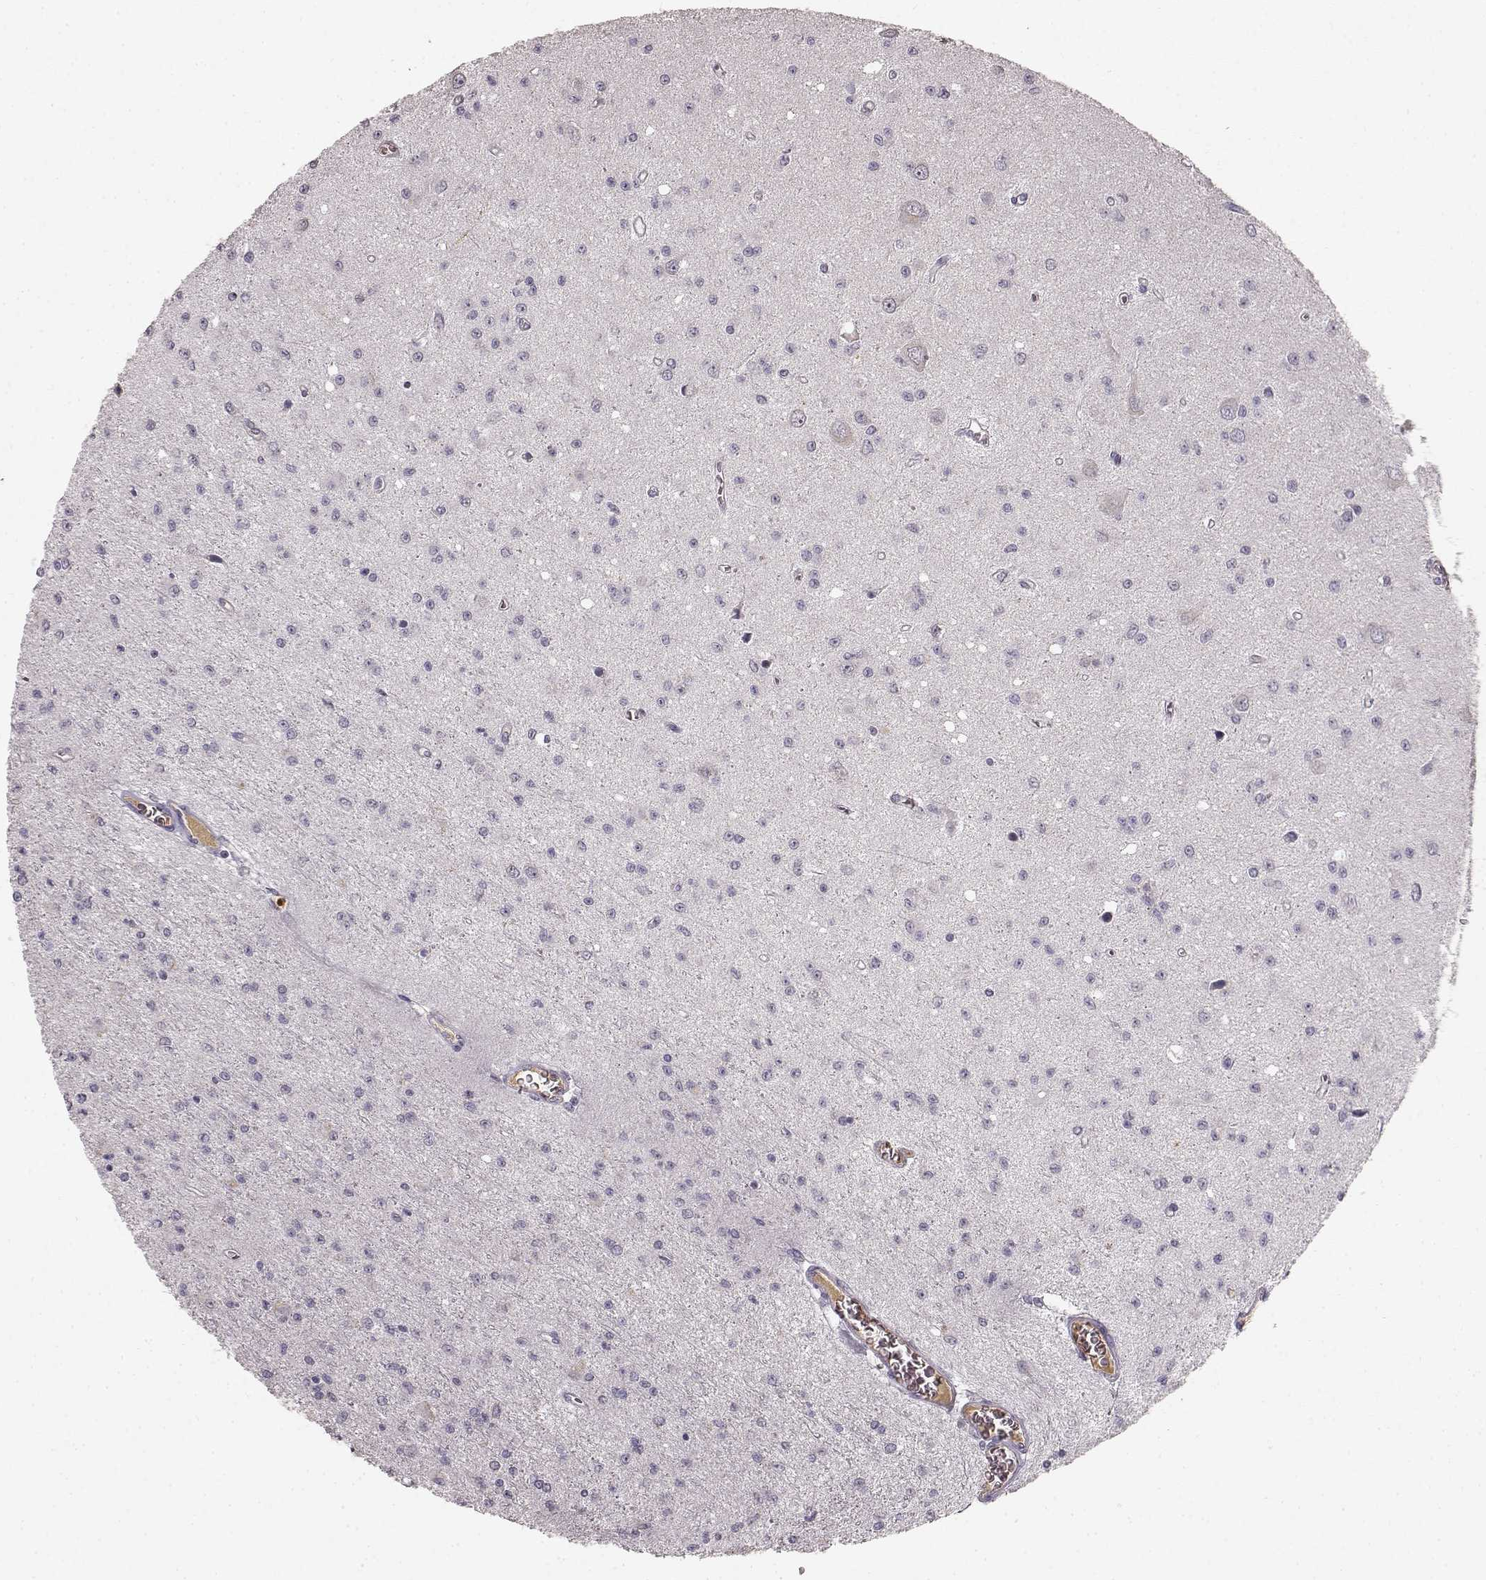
{"staining": {"intensity": "negative", "quantity": "none", "location": "none"}, "tissue": "glioma", "cell_type": "Tumor cells", "image_type": "cancer", "snomed": [{"axis": "morphology", "description": "Glioma, malignant, Low grade"}, {"axis": "topography", "description": "Brain"}], "caption": "A high-resolution histopathology image shows immunohistochemistry (IHC) staining of malignant low-grade glioma, which reveals no significant staining in tumor cells. Nuclei are stained in blue.", "gene": "YJEFN3", "patient": {"sex": "female", "age": 45}}